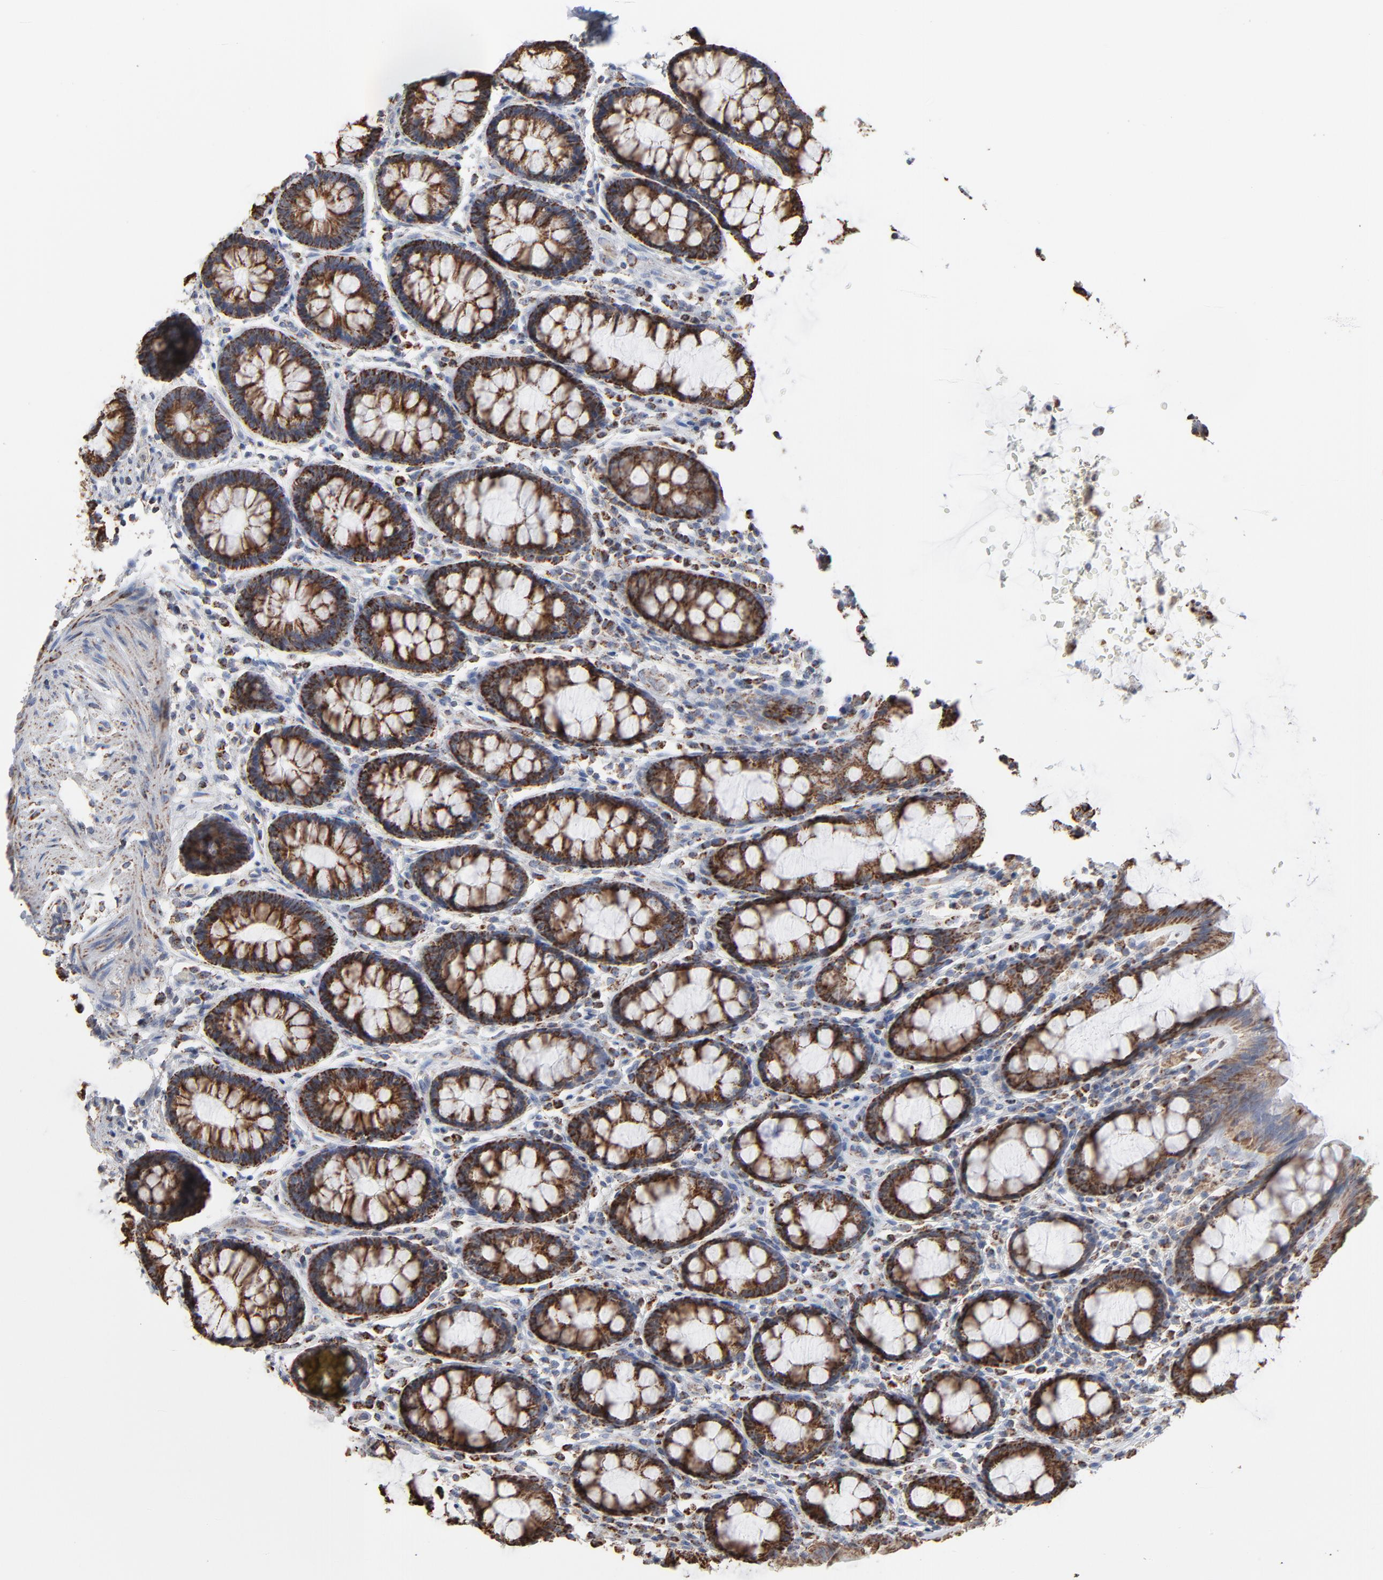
{"staining": {"intensity": "strong", "quantity": ">75%", "location": "cytoplasmic/membranous"}, "tissue": "rectum", "cell_type": "Glandular cells", "image_type": "normal", "snomed": [{"axis": "morphology", "description": "Normal tissue, NOS"}, {"axis": "topography", "description": "Rectum"}], "caption": "A high amount of strong cytoplasmic/membranous expression is identified in about >75% of glandular cells in unremarkable rectum.", "gene": "UQCRC1", "patient": {"sex": "male", "age": 92}}